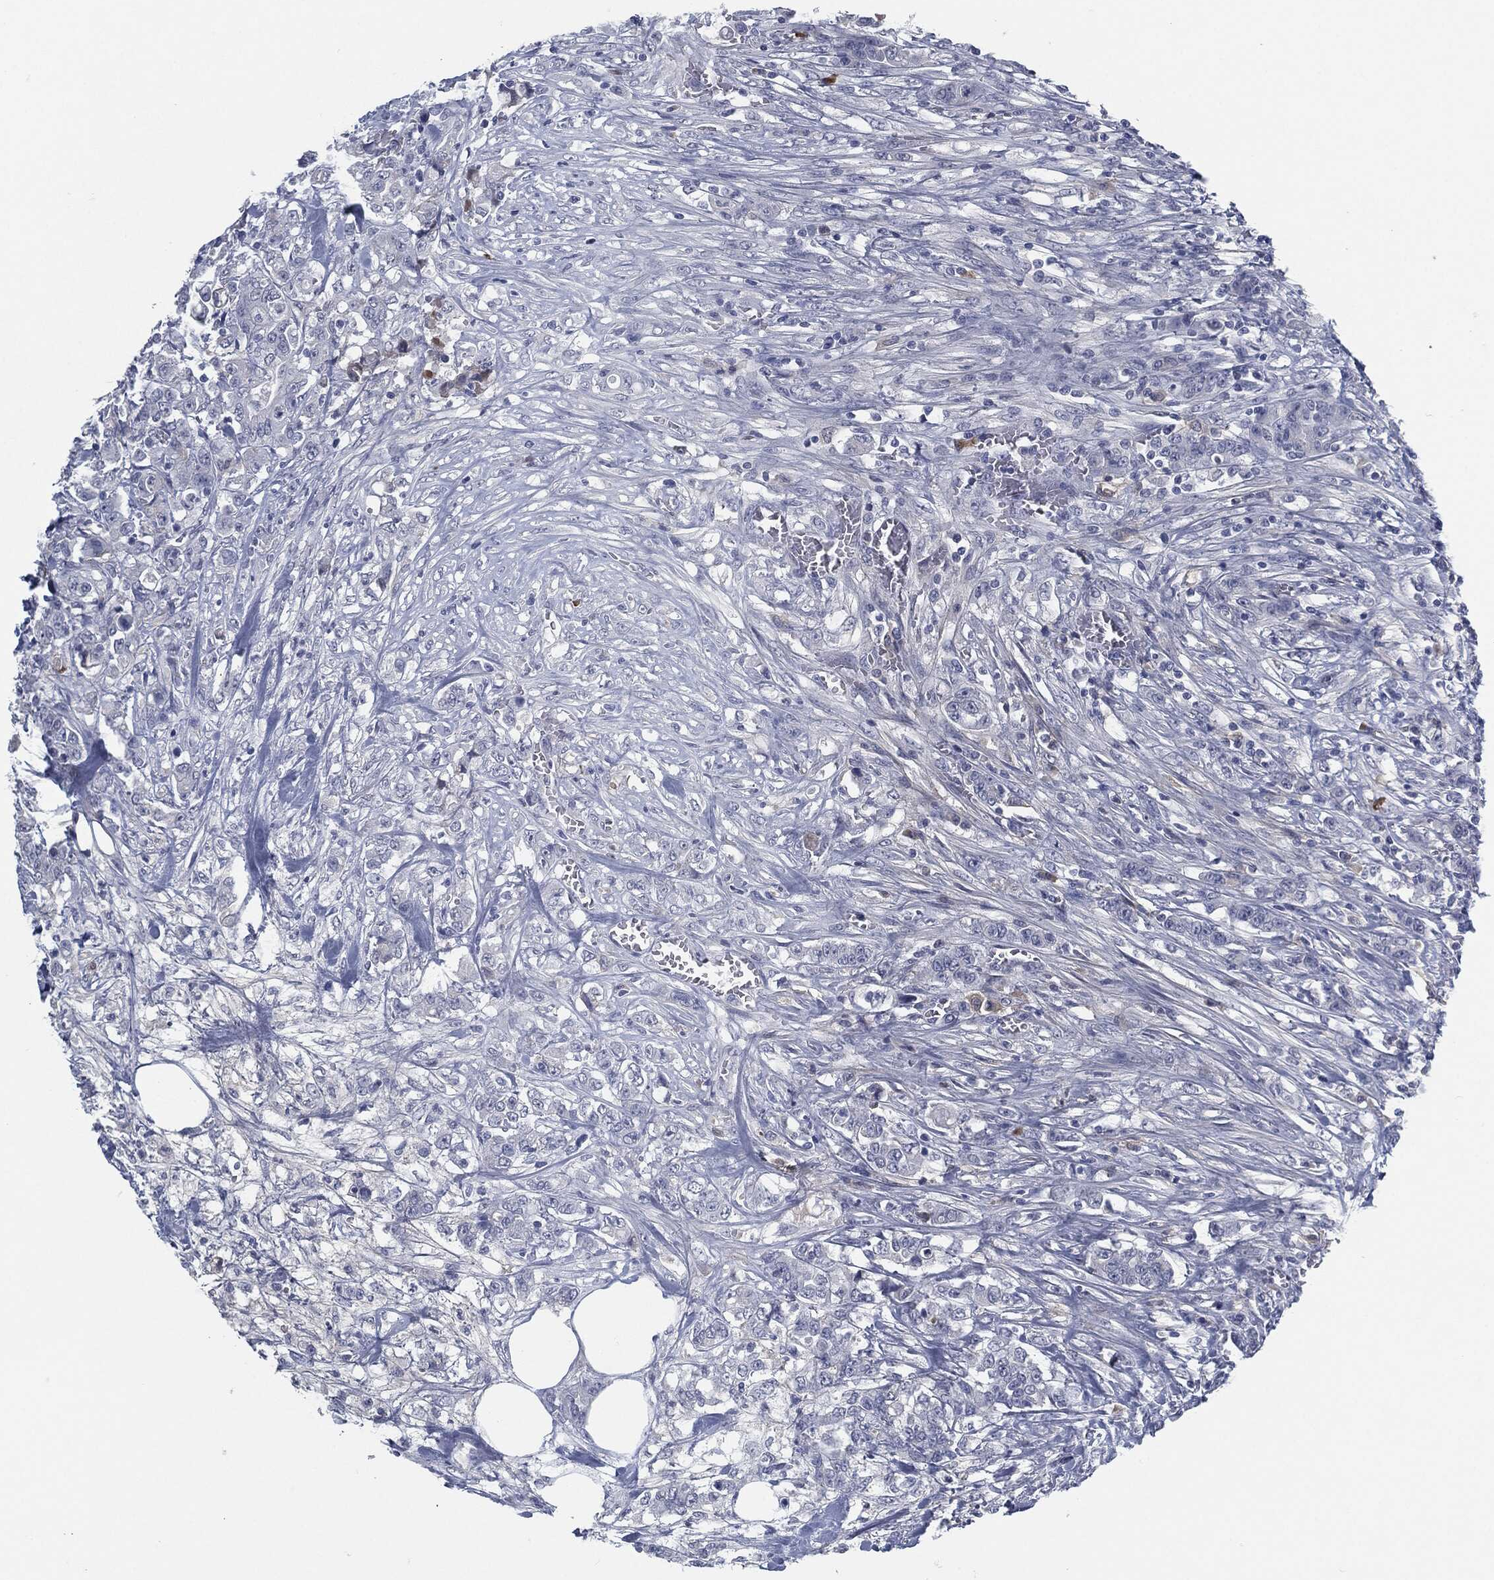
{"staining": {"intensity": "negative", "quantity": "none", "location": "none"}, "tissue": "colorectal cancer", "cell_type": "Tumor cells", "image_type": "cancer", "snomed": [{"axis": "morphology", "description": "Adenocarcinoma, NOS"}, {"axis": "topography", "description": "Colon"}], "caption": "Tumor cells are negative for protein expression in human colorectal adenocarcinoma.", "gene": "MST1", "patient": {"sex": "female", "age": 48}}